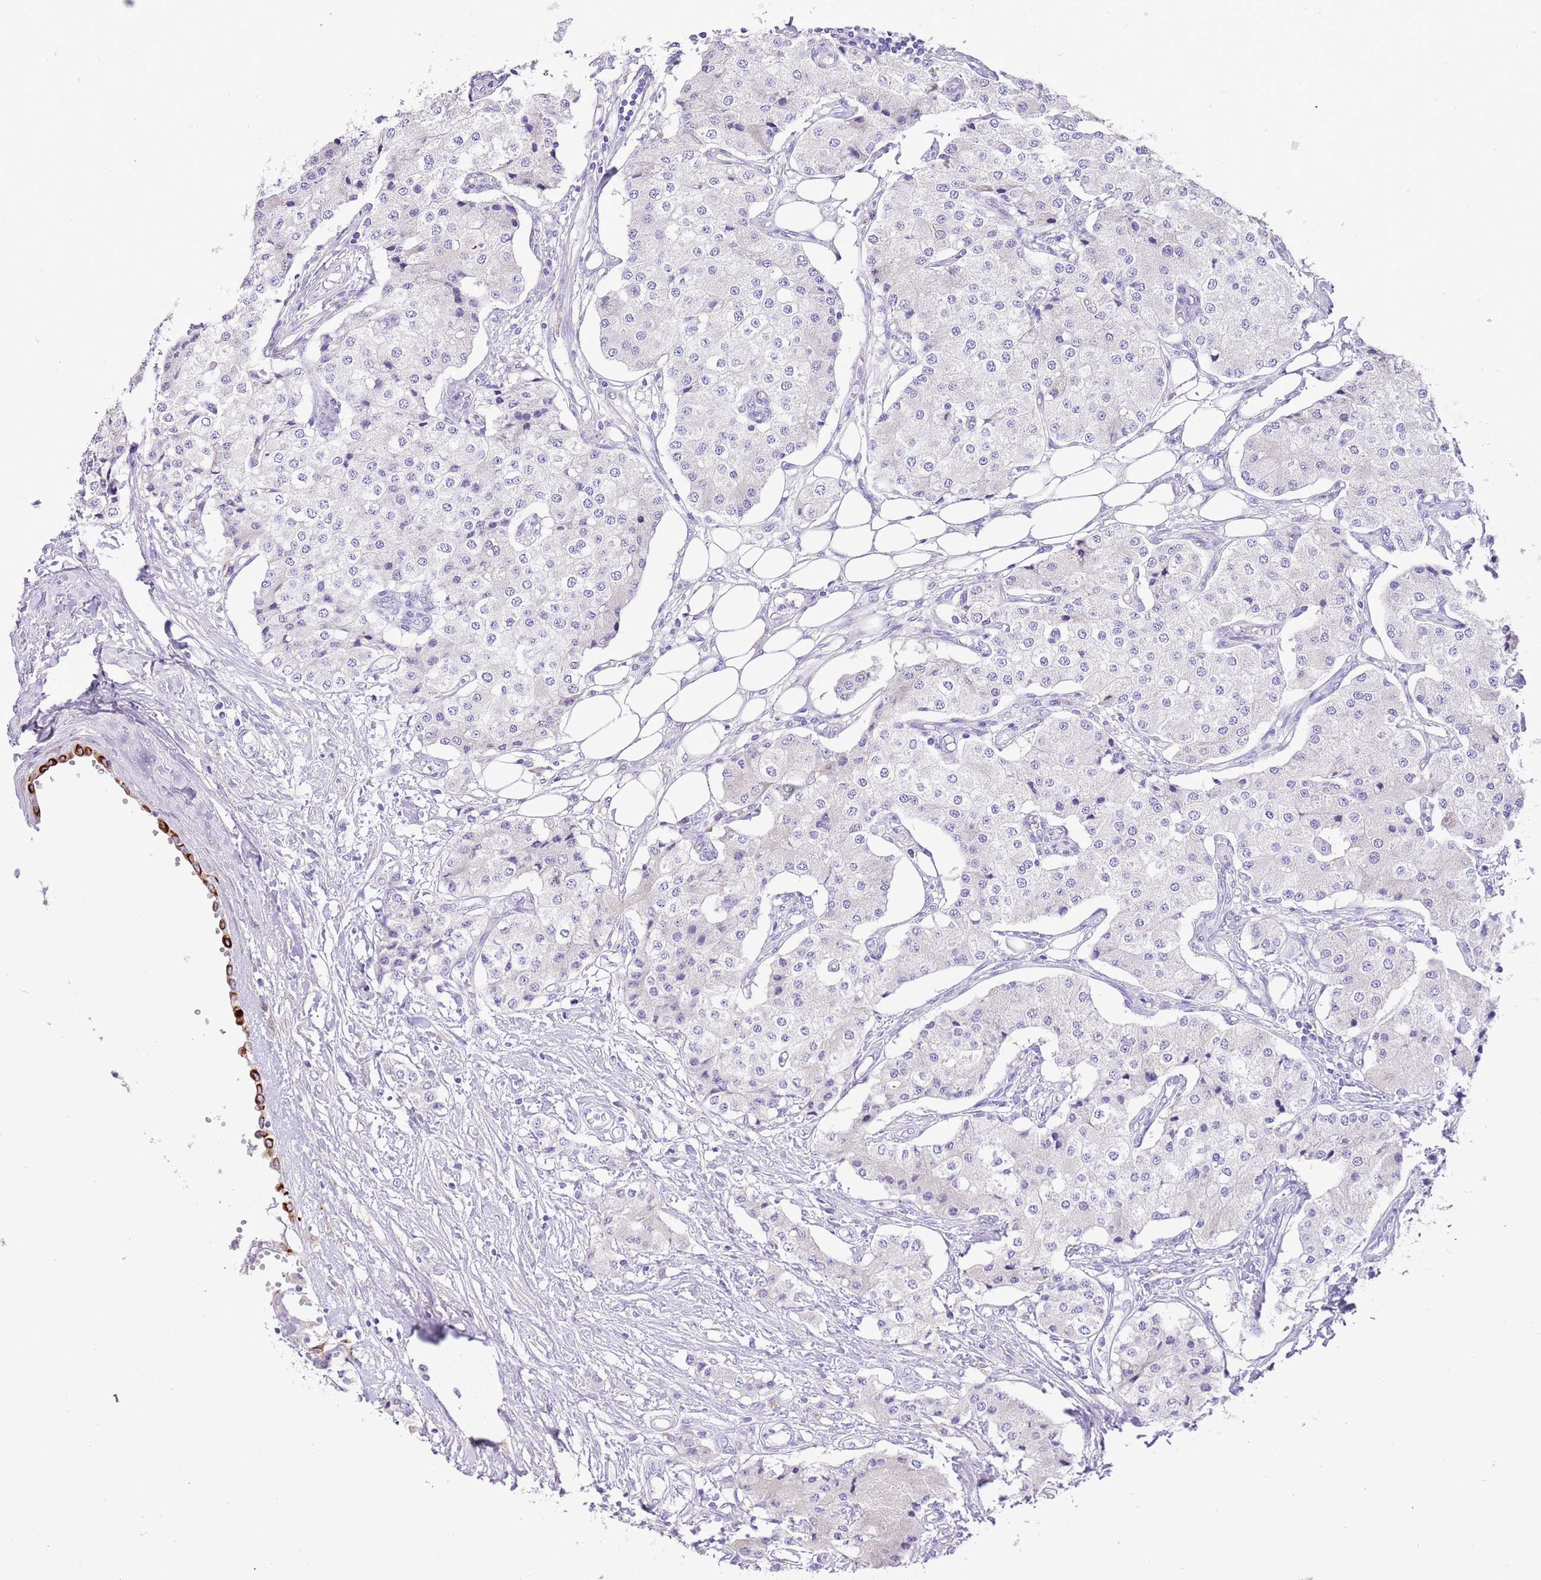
{"staining": {"intensity": "negative", "quantity": "none", "location": "none"}, "tissue": "carcinoid", "cell_type": "Tumor cells", "image_type": "cancer", "snomed": [{"axis": "morphology", "description": "Carcinoid, malignant, NOS"}, {"axis": "topography", "description": "Colon"}], "caption": "High magnification brightfield microscopy of carcinoid stained with DAB (3,3'-diaminobenzidine) (brown) and counterstained with hematoxylin (blue): tumor cells show no significant positivity. (Immunohistochemistry (ihc), brightfield microscopy, high magnification).", "gene": "R3HDM4", "patient": {"sex": "female", "age": 52}}